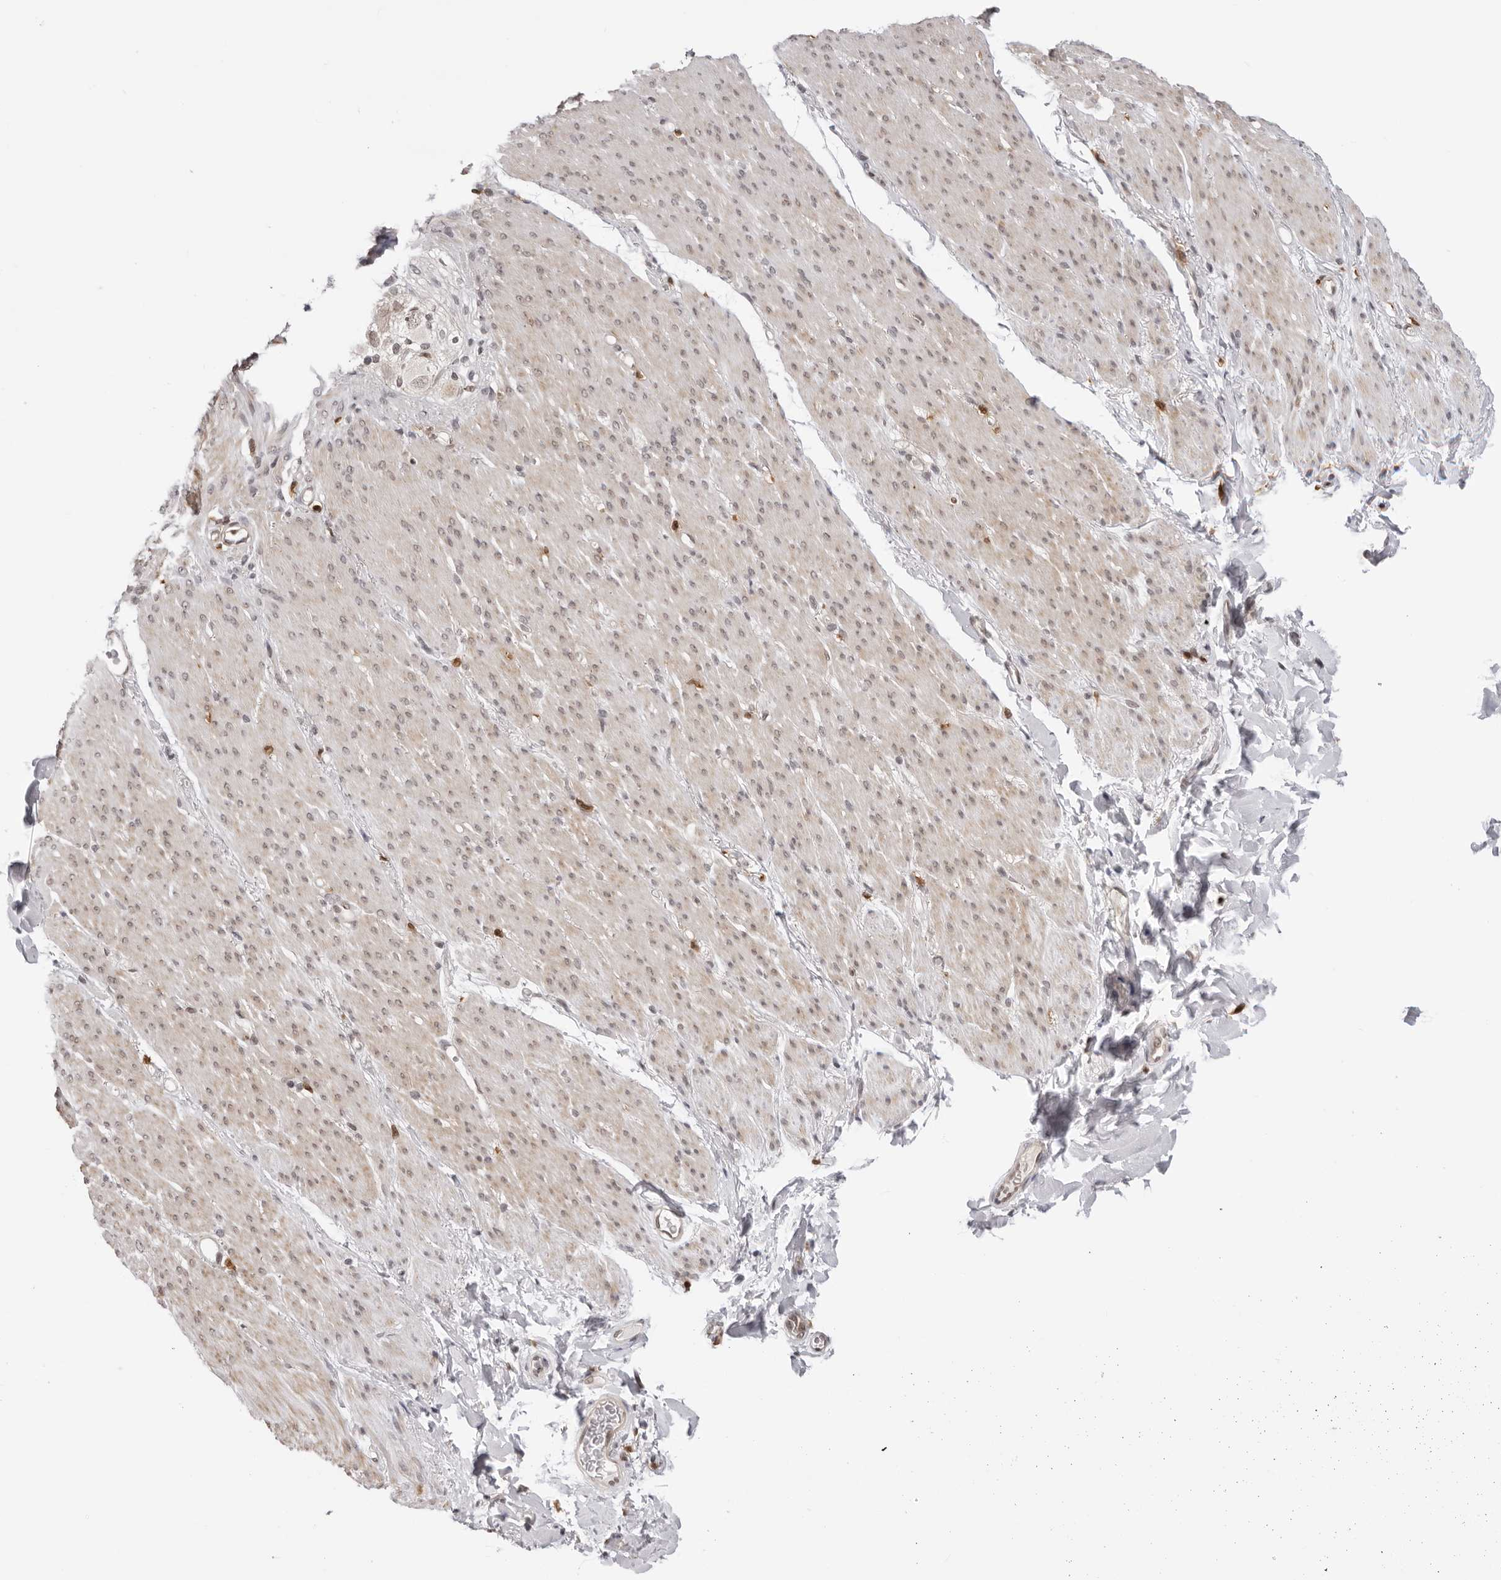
{"staining": {"intensity": "weak", "quantity": "25%-75%", "location": "nuclear"}, "tissue": "smooth muscle", "cell_type": "Smooth muscle cells", "image_type": "normal", "snomed": [{"axis": "morphology", "description": "Normal tissue, NOS"}, {"axis": "topography", "description": "Colon"}, {"axis": "topography", "description": "Peripheral nerve tissue"}], "caption": "Immunohistochemical staining of unremarkable smooth muscle exhibits 25%-75% levels of weak nuclear protein staining in about 25%-75% of smooth muscle cells.", "gene": "SRGAP2", "patient": {"sex": "female", "age": 61}}